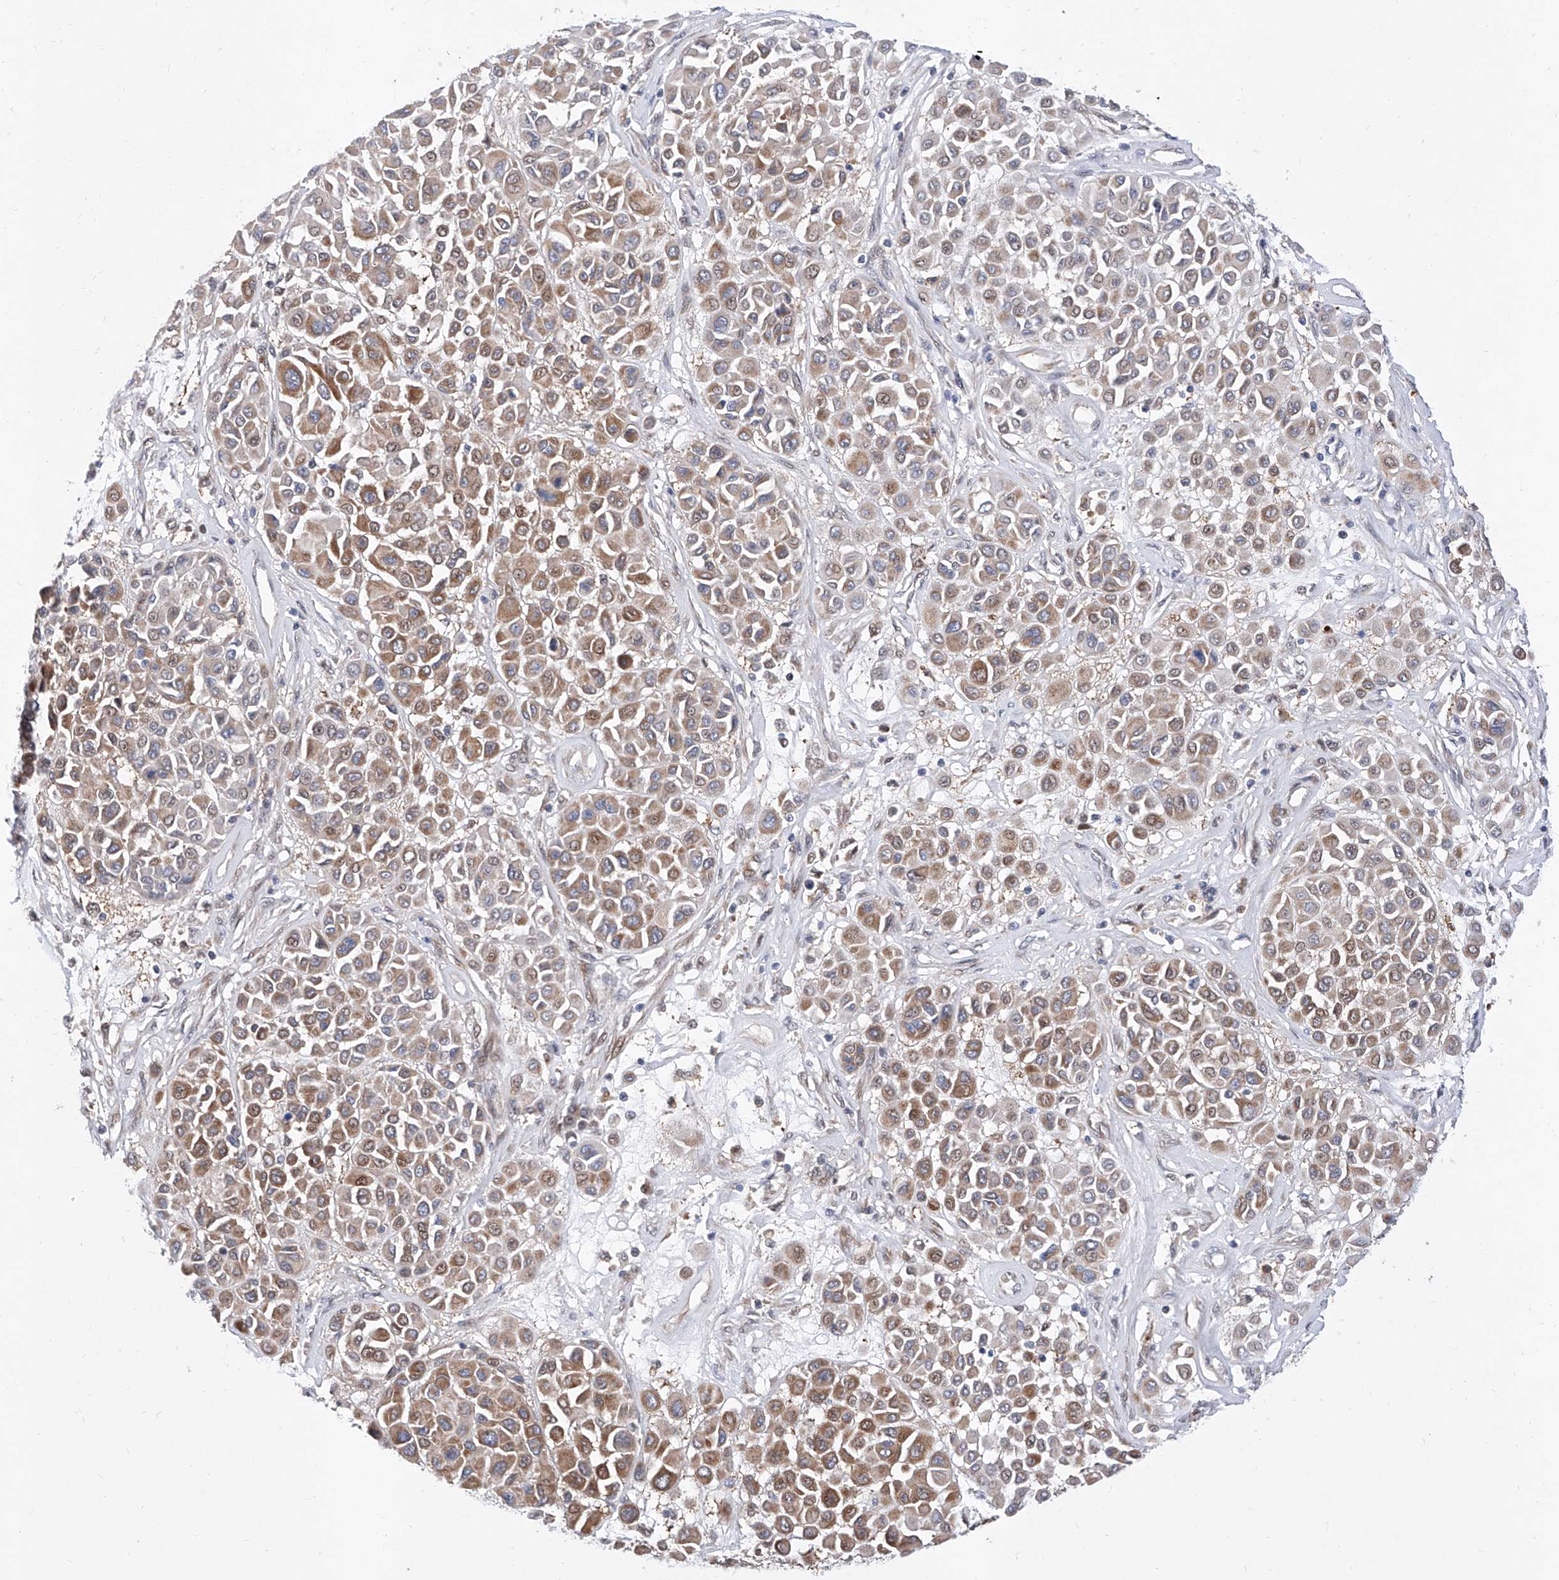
{"staining": {"intensity": "moderate", "quantity": "25%-75%", "location": "cytoplasmic/membranous"}, "tissue": "melanoma", "cell_type": "Tumor cells", "image_type": "cancer", "snomed": [{"axis": "morphology", "description": "Malignant melanoma, Metastatic site"}, {"axis": "topography", "description": "Soft tissue"}], "caption": "High-magnification brightfield microscopy of malignant melanoma (metastatic site) stained with DAB (brown) and counterstained with hematoxylin (blue). tumor cells exhibit moderate cytoplasmic/membranous staining is present in about25%-75% of cells.", "gene": "FUCA2", "patient": {"sex": "male", "age": 41}}